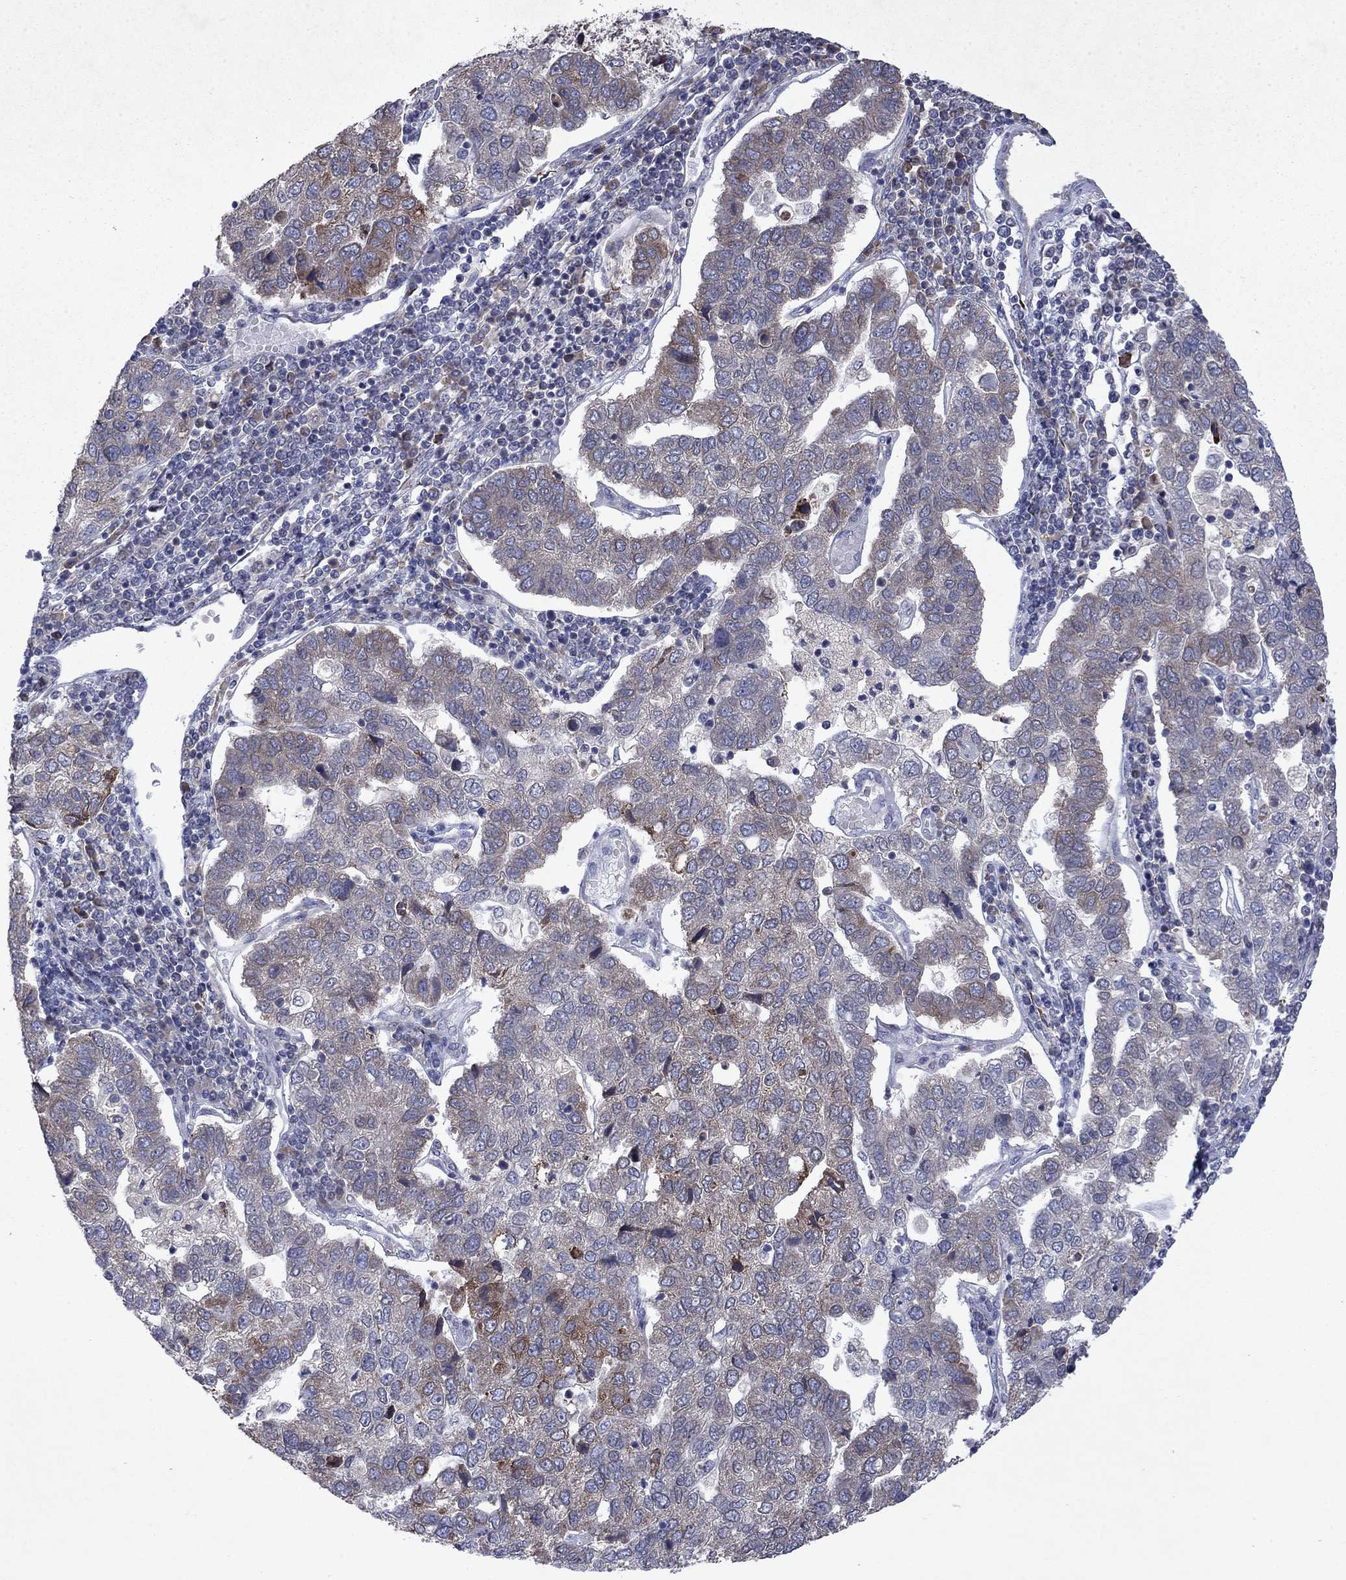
{"staining": {"intensity": "moderate", "quantity": "25%-75%", "location": "cytoplasmic/membranous"}, "tissue": "pancreatic cancer", "cell_type": "Tumor cells", "image_type": "cancer", "snomed": [{"axis": "morphology", "description": "Adenocarcinoma, NOS"}, {"axis": "topography", "description": "Pancreas"}], "caption": "DAB (3,3'-diaminobenzidine) immunohistochemical staining of pancreatic cancer (adenocarcinoma) reveals moderate cytoplasmic/membranous protein staining in about 25%-75% of tumor cells.", "gene": "TMEM97", "patient": {"sex": "female", "age": 61}}